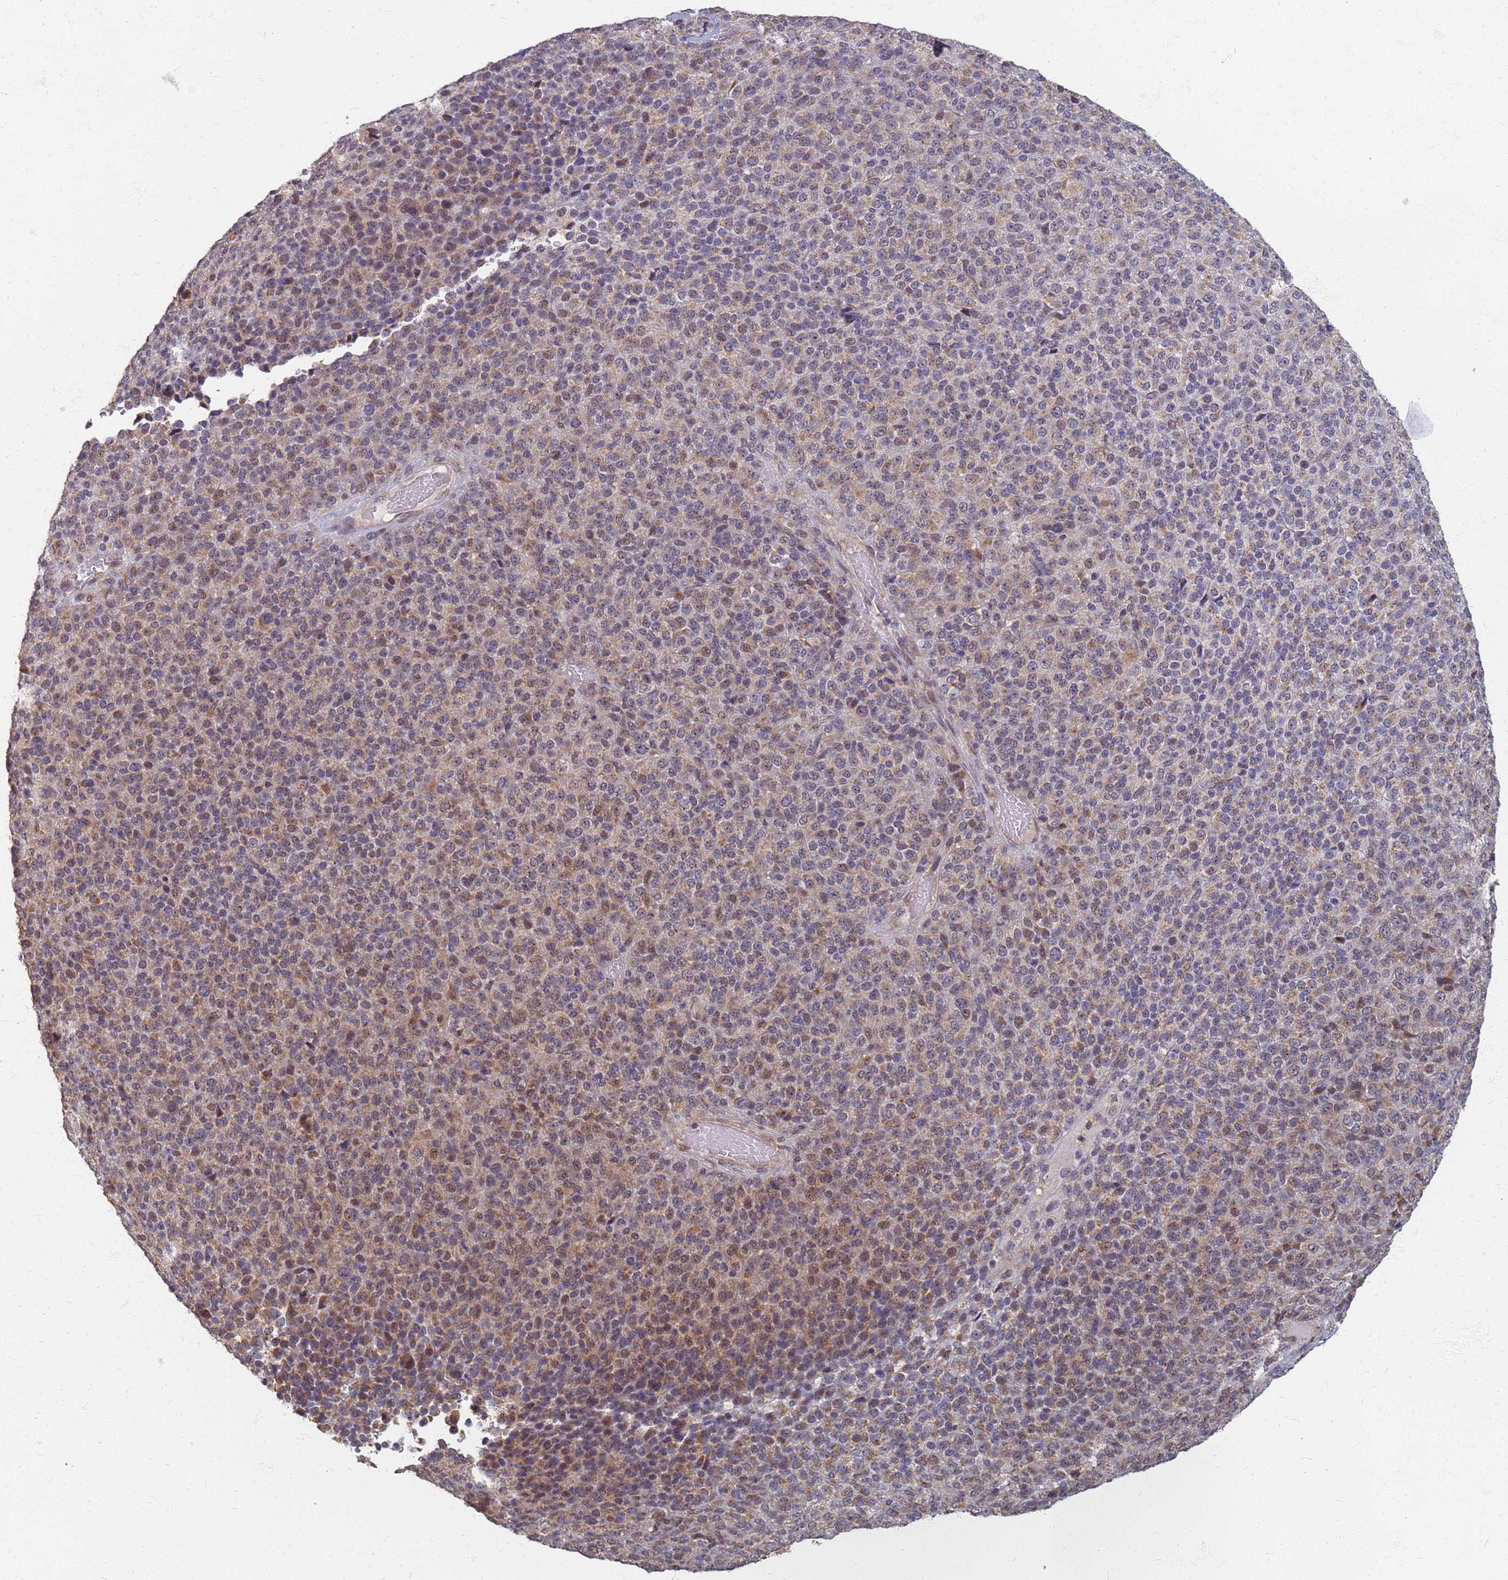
{"staining": {"intensity": "moderate", "quantity": "25%-75%", "location": "cytoplasmic/membranous"}, "tissue": "melanoma", "cell_type": "Tumor cells", "image_type": "cancer", "snomed": [{"axis": "morphology", "description": "Malignant melanoma, Metastatic site"}, {"axis": "topography", "description": "Brain"}], "caption": "IHC micrograph of neoplastic tissue: human malignant melanoma (metastatic site) stained using immunohistochemistry (IHC) displays medium levels of moderate protein expression localized specifically in the cytoplasmic/membranous of tumor cells, appearing as a cytoplasmic/membranous brown color.", "gene": "ITGB4", "patient": {"sex": "female", "age": 56}}